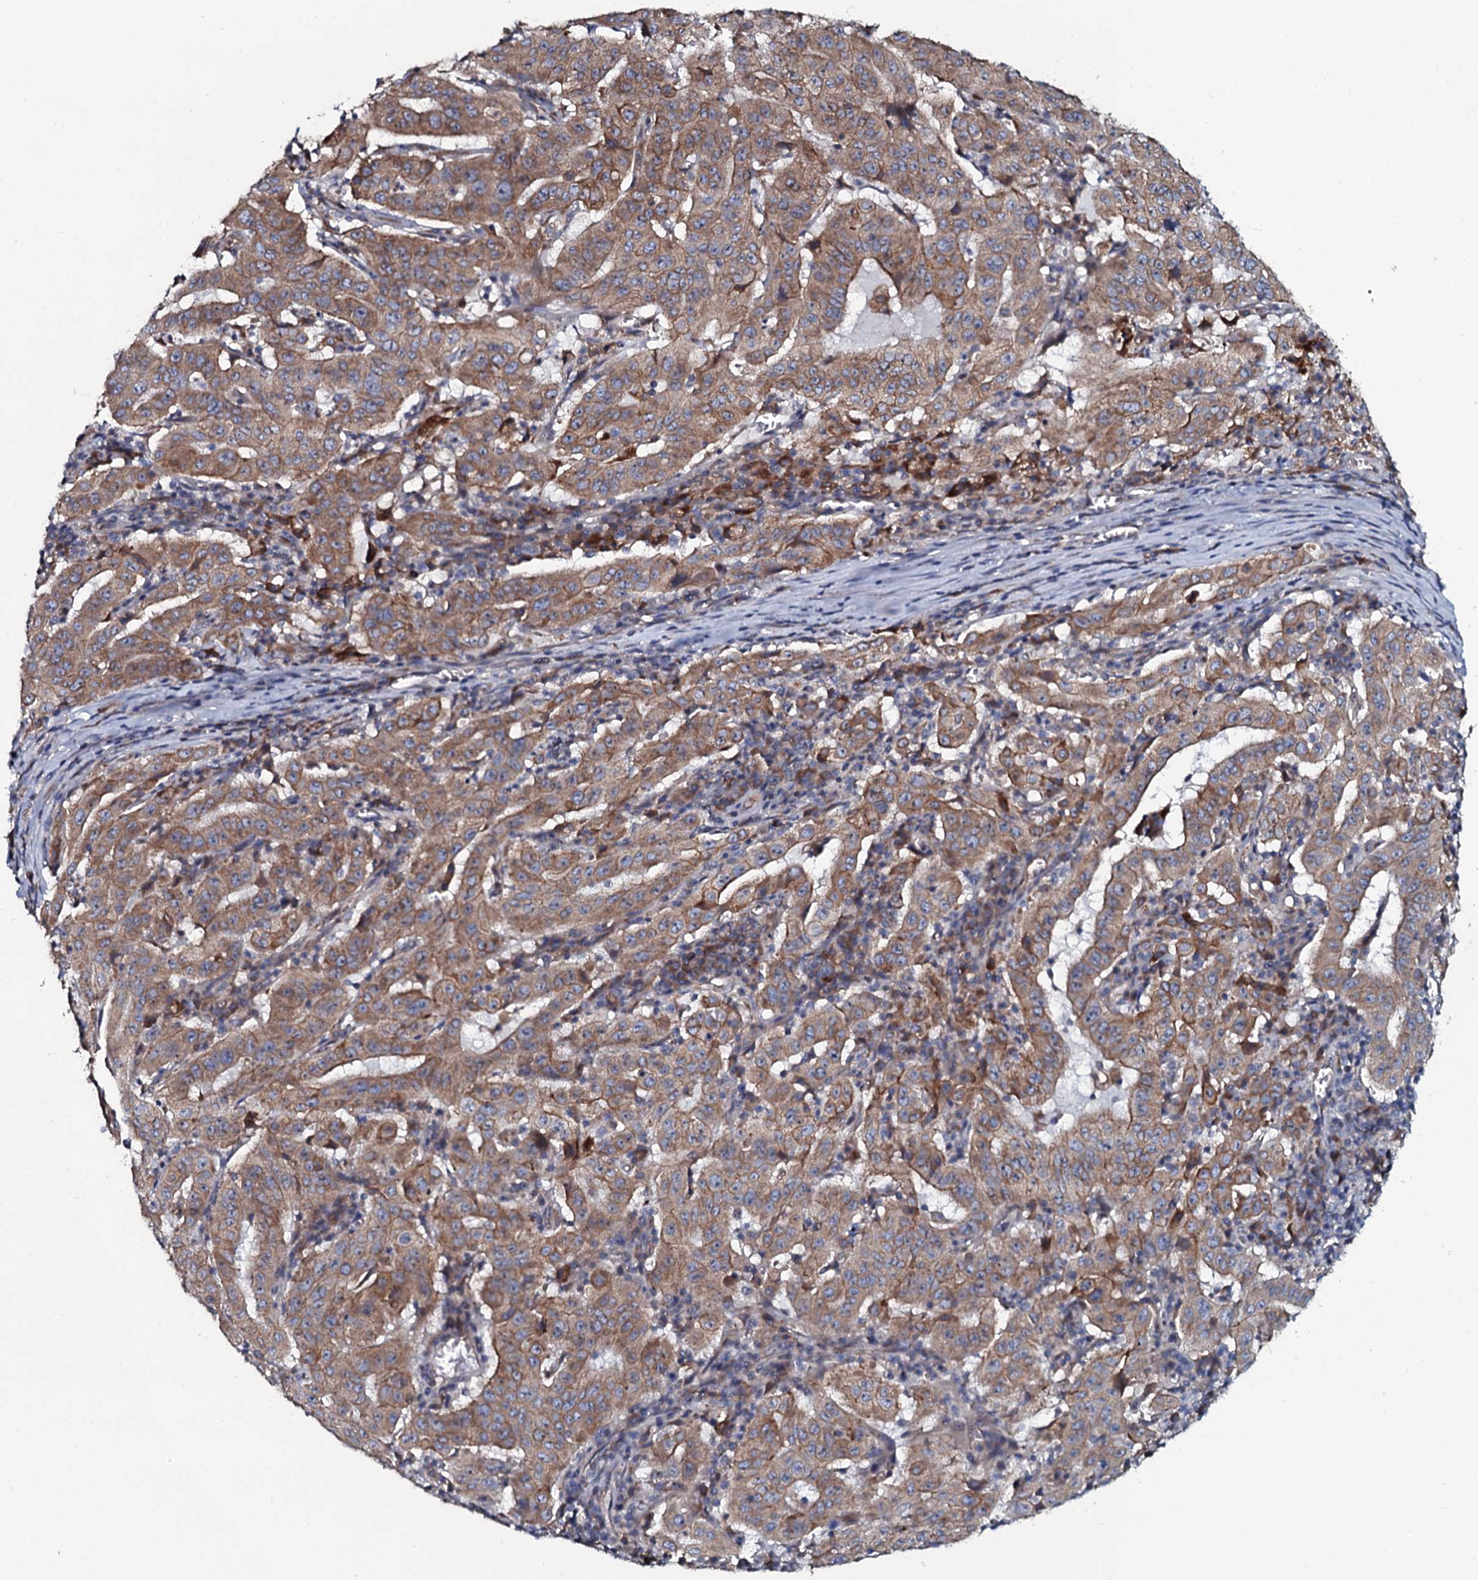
{"staining": {"intensity": "moderate", "quantity": ">75%", "location": "cytoplasmic/membranous"}, "tissue": "pancreatic cancer", "cell_type": "Tumor cells", "image_type": "cancer", "snomed": [{"axis": "morphology", "description": "Adenocarcinoma, NOS"}, {"axis": "topography", "description": "Pancreas"}], "caption": "Brown immunohistochemical staining in pancreatic cancer (adenocarcinoma) displays moderate cytoplasmic/membranous positivity in approximately >75% of tumor cells.", "gene": "TMEM151A", "patient": {"sex": "male", "age": 63}}